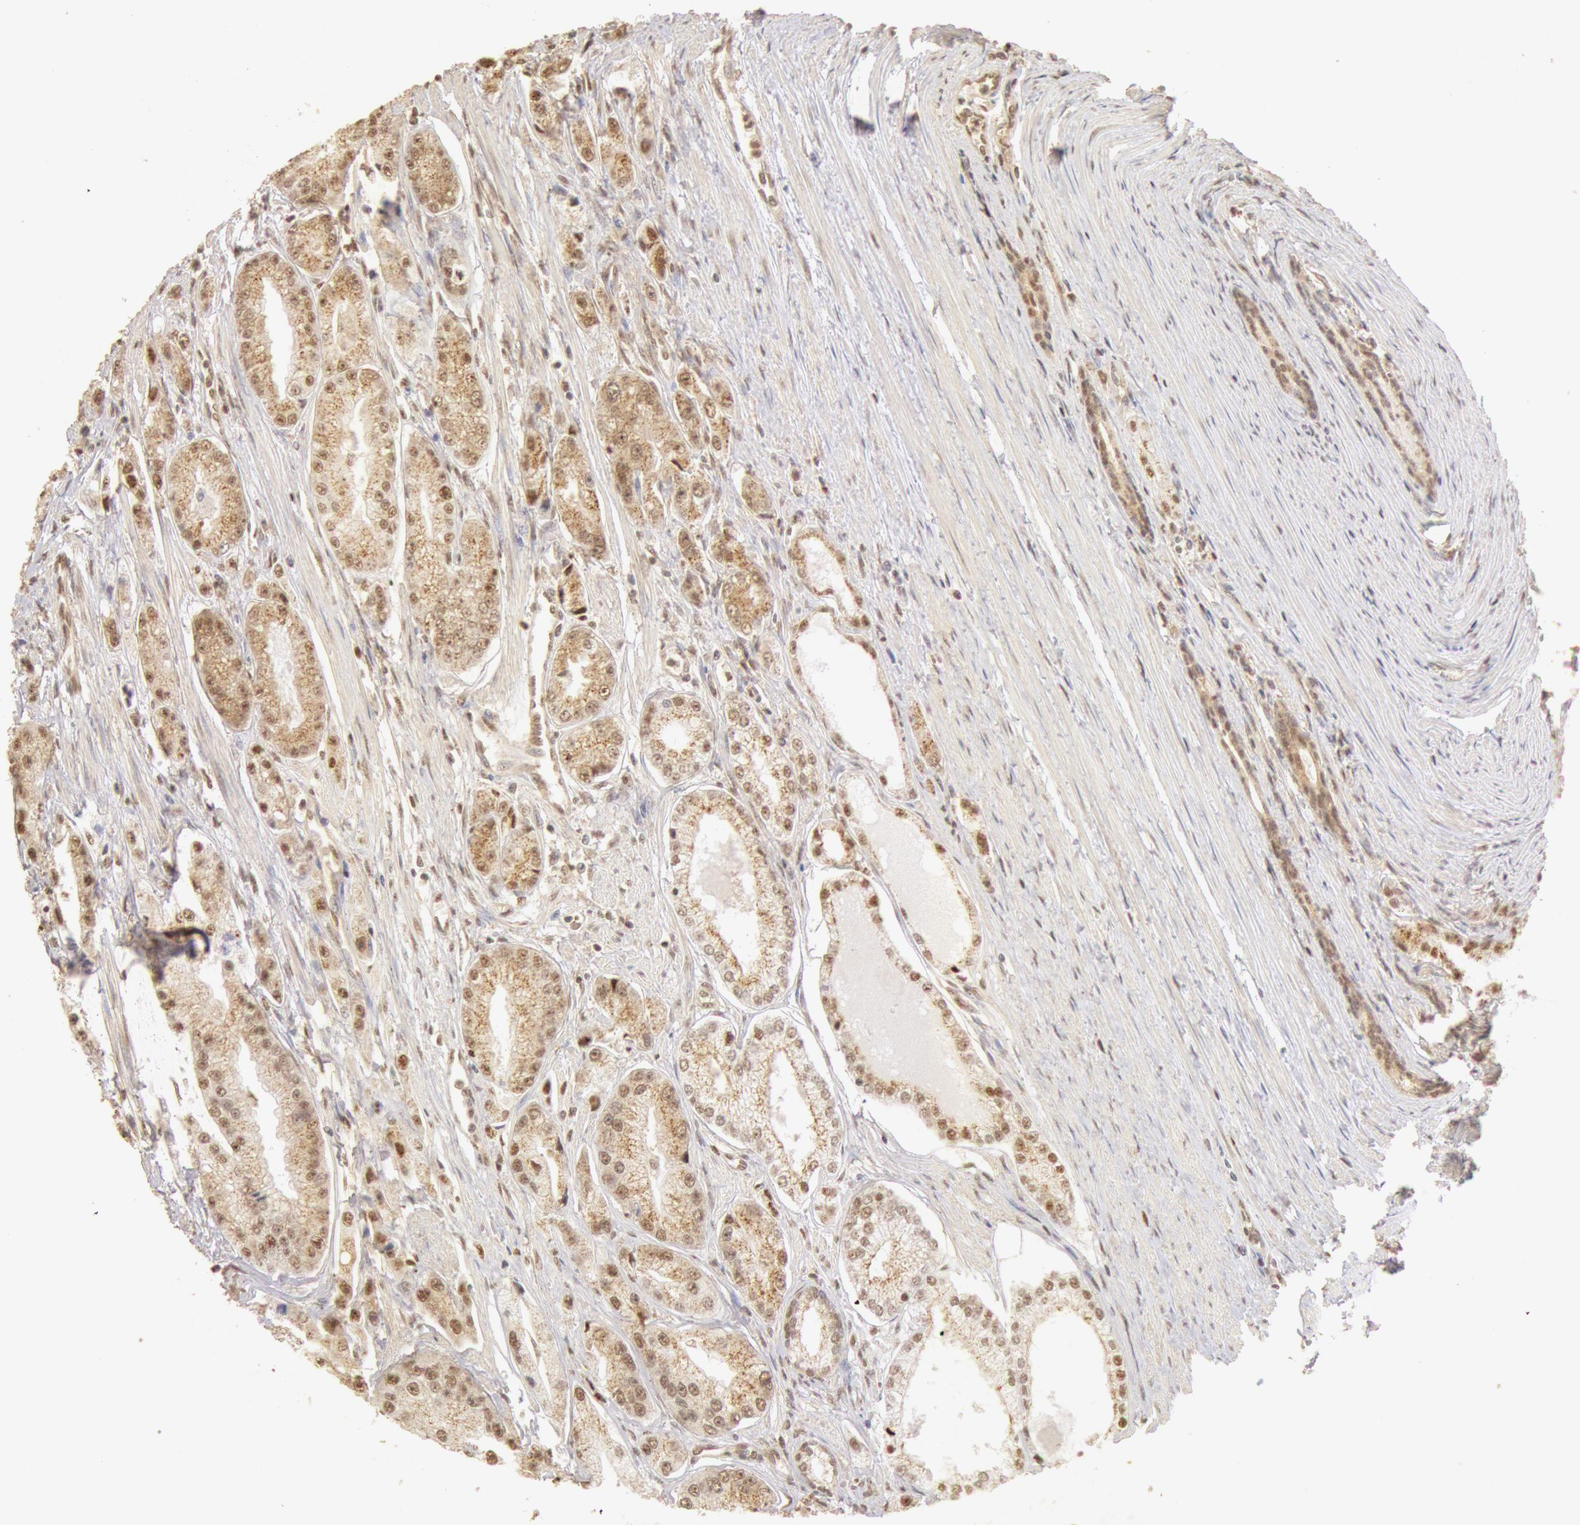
{"staining": {"intensity": "moderate", "quantity": ">75%", "location": "cytoplasmic/membranous,nuclear"}, "tissue": "prostate cancer", "cell_type": "Tumor cells", "image_type": "cancer", "snomed": [{"axis": "morphology", "description": "Adenocarcinoma, Medium grade"}, {"axis": "topography", "description": "Prostate"}], "caption": "Prostate adenocarcinoma (medium-grade) tissue displays moderate cytoplasmic/membranous and nuclear positivity in about >75% of tumor cells, visualized by immunohistochemistry.", "gene": "SNRNP70", "patient": {"sex": "male", "age": 72}}